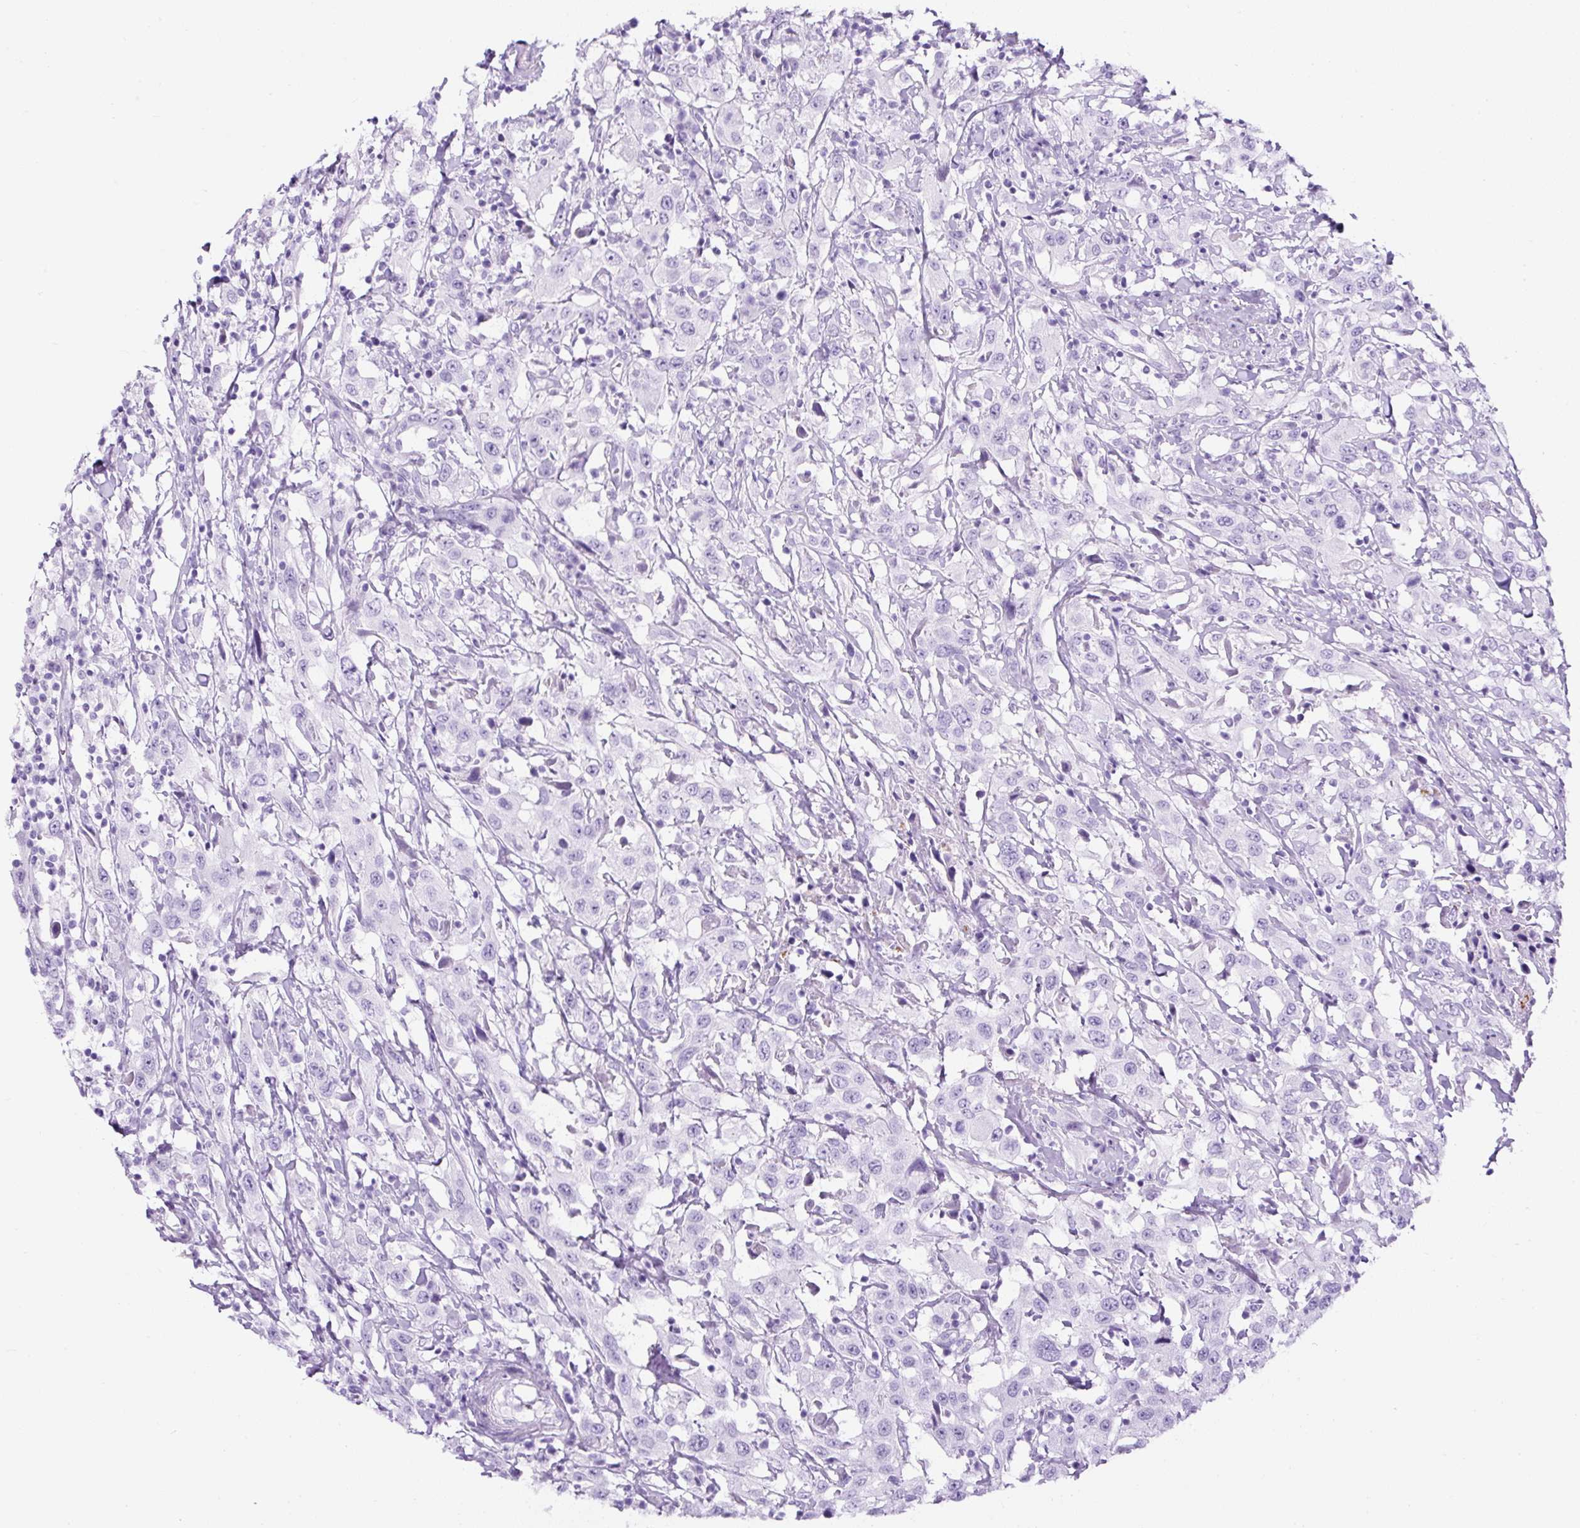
{"staining": {"intensity": "negative", "quantity": "none", "location": "none"}, "tissue": "urothelial cancer", "cell_type": "Tumor cells", "image_type": "cancer", "snomed": [{"axis": "morphology", "description": "Urothelial carcinoma, High grade"}, {"axis": "topography", "description": "Urinary bladder"}], "caption": "Immunohistochemistry (IHC) histopathology image of neoplastic tissue: human urothelial cancer stained with DAB displays no significant protein positivity in tumor cells.", "gene": "TMEM200B", "patient": {"sex": "male", "age": 61}}